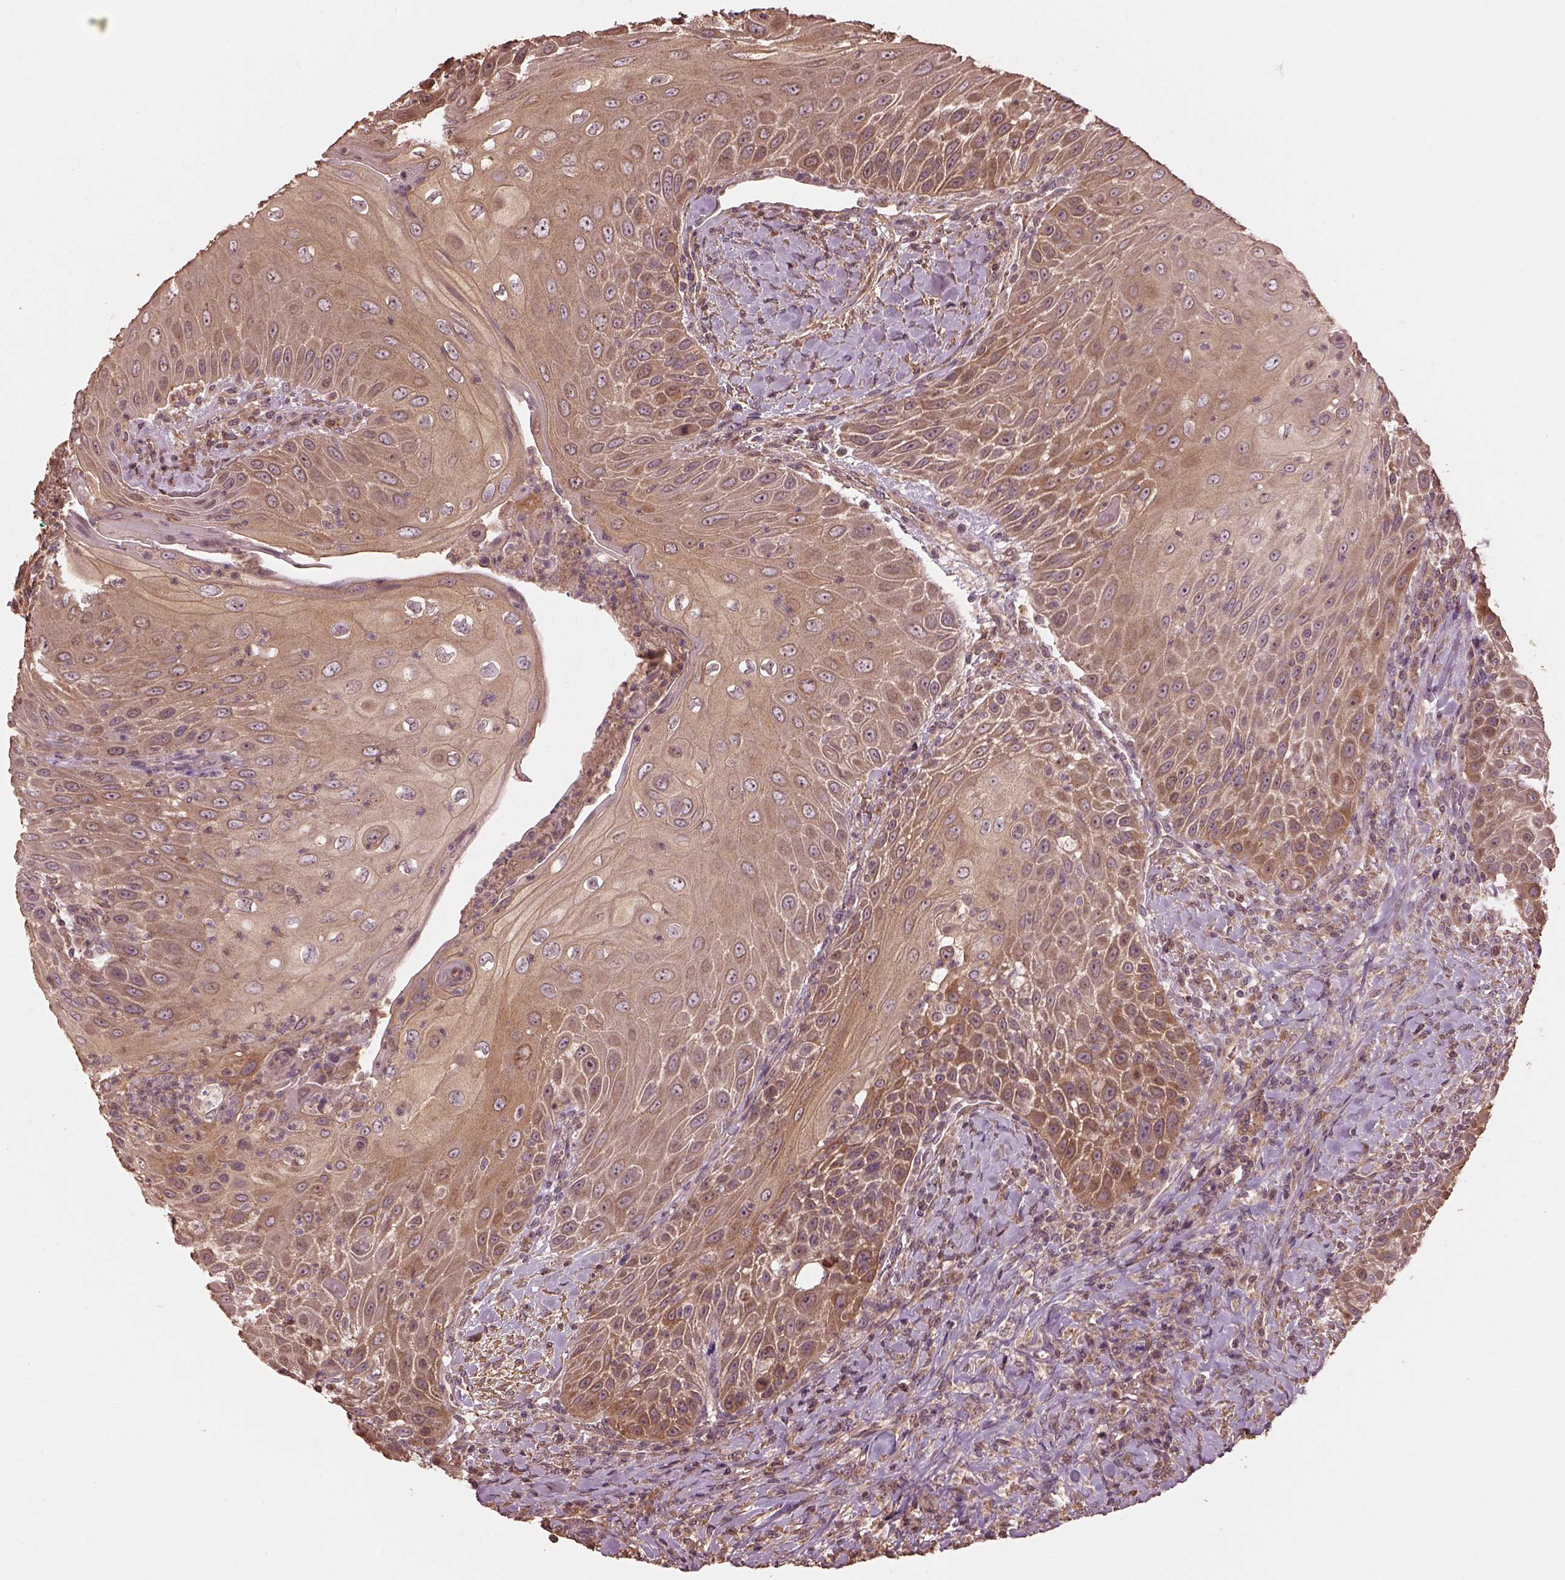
{"staining": {"intensity": "moderate", "quantity": ">75%", "location": "cytoplasmic/membranous"}, "tissue": "head and neck cancer", "cell_type": "Tumor cells", "image_type": "cancer", "snomed": [{"axis": "morphology", "description": "Squamous cell carcinoma, NOS"}, {"axis": "topography", "description": "Head-Neck"}], "caption": "The immunohistochemical stain labels moderate cytoplasmic/membranous staining in tumor cells of head and neck squamous cell carcinoma tissue. (DAB (3,3'-diaminobenzidine) IHC with brightfield microscopy, high magnification).", "gene": "METTL4", "patient": {"sex": "male", "age": 69}}